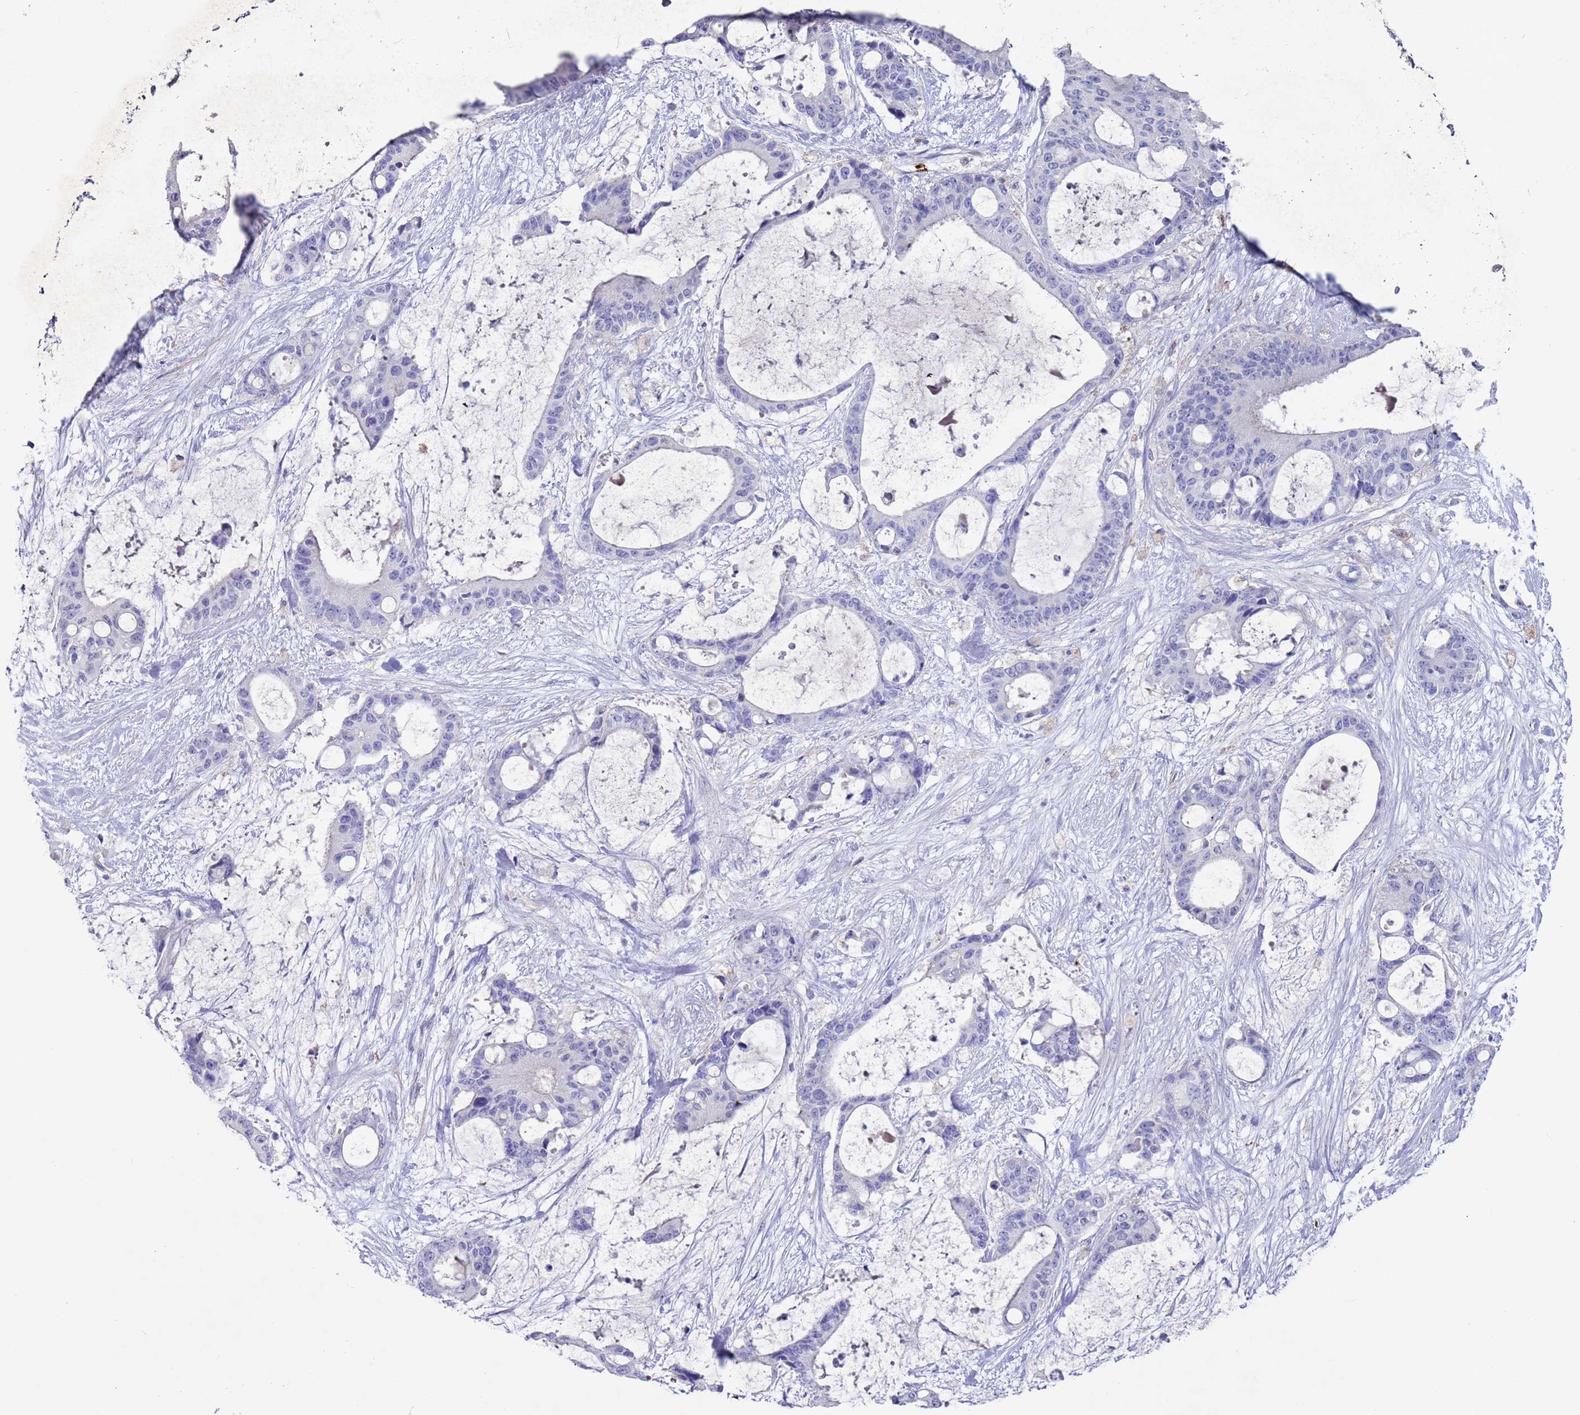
{"staining": {"intensity": "negative", "quantity": "none", "location": "none"}, "tissue": "liver cancer", "cell_type": "Tumor cells", "image_type": "cancer", "snomed": [{"axis": "morphology", "description": "Normal tissue, NOS"}, {"axis": "morphology", "description": "Cholangiocarcinoma"}, {"axis": "topography", "description": "Liver"}, {"axis": "topography", "description": "Peripheral nerve tissue"}], "caption": "IHC micrograph of human liver cancer (cholangiocarcinoma) stained for a protein (brown), which displays no staining in tumor cells.", "gene": "GREB1L", "patient": {"sex": "female", "age": 73}}